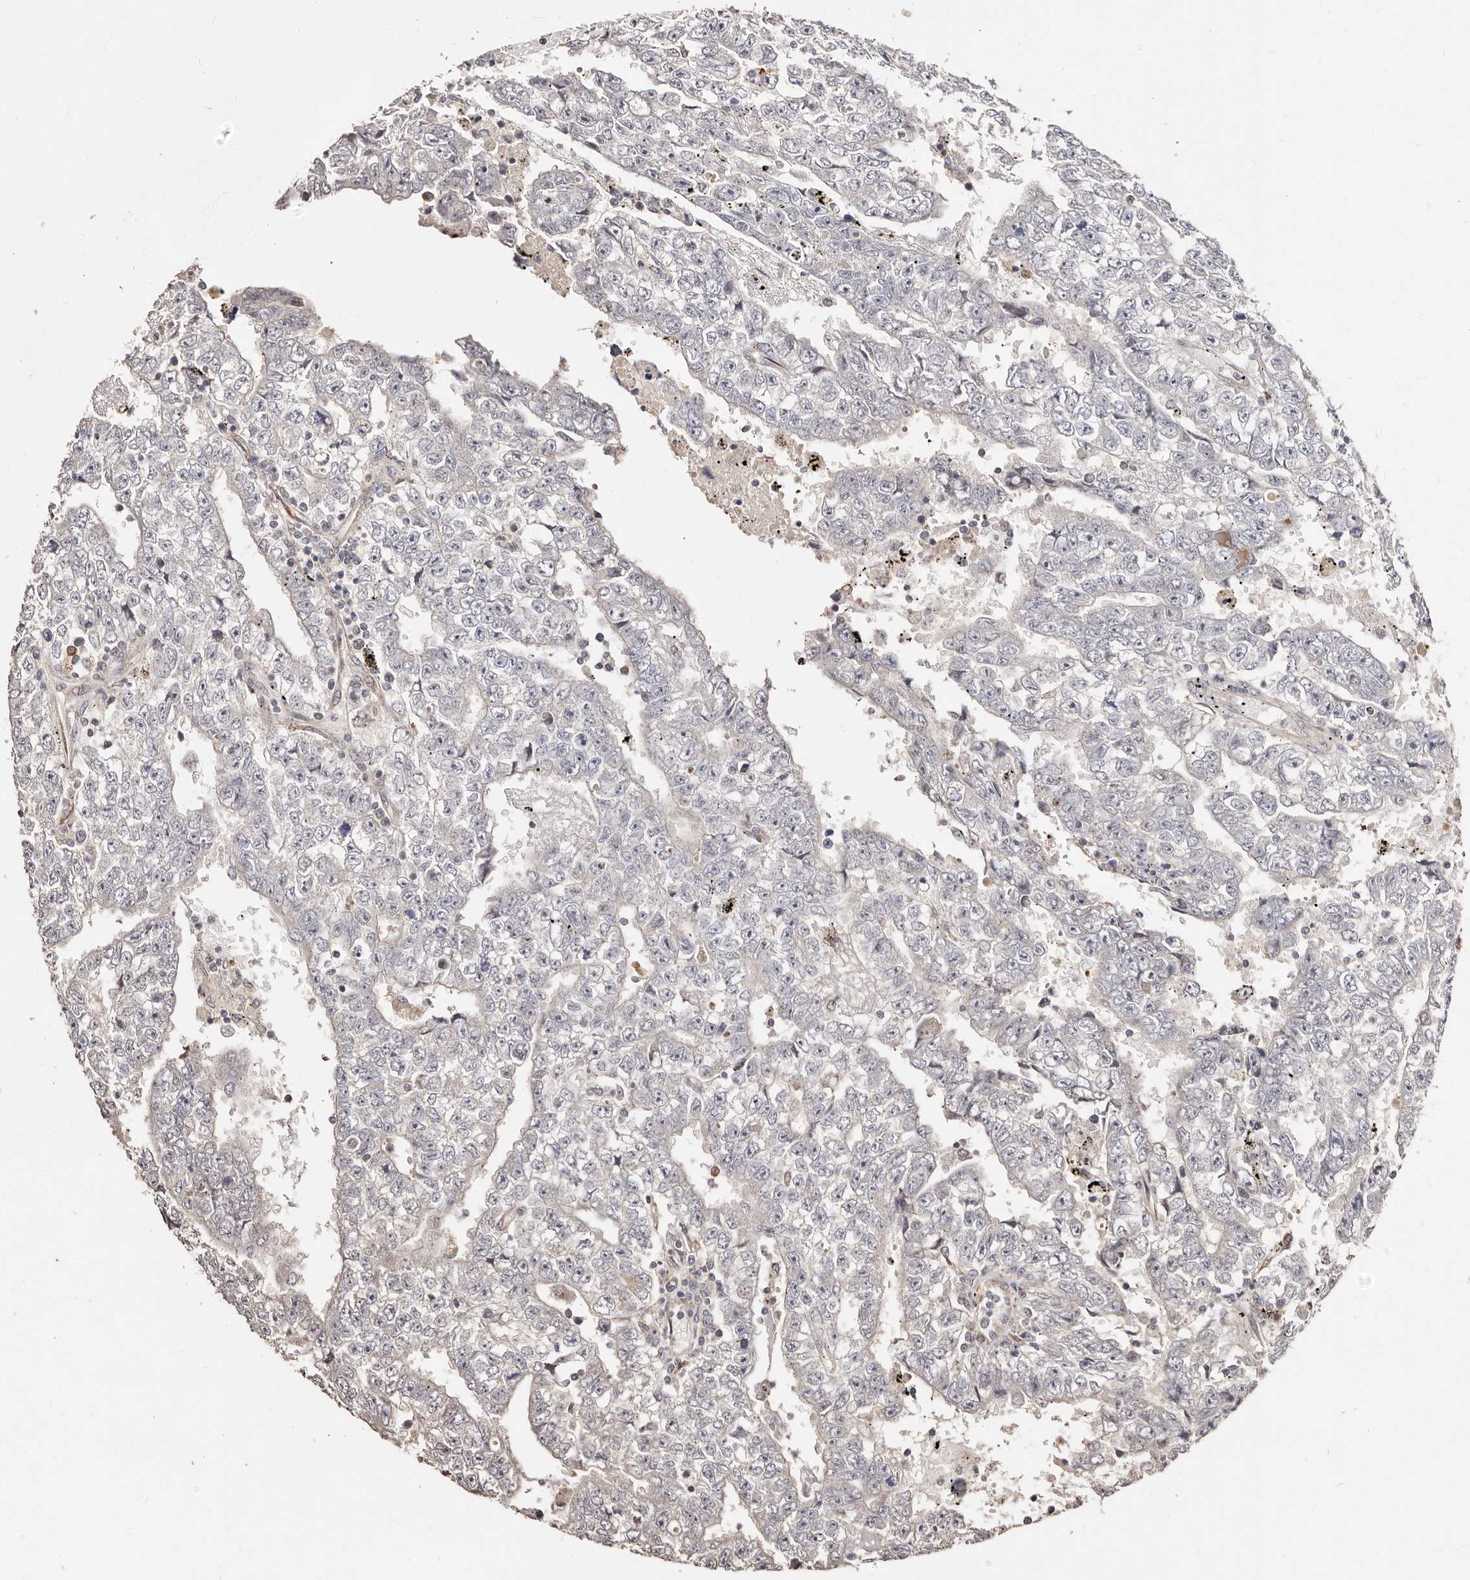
{"staining": {"intensity": "negative", "quantity": "none", "location": "none"}, "tissue": "testis cancer", "cell_type": "Tumor cells", "image_type": "cancer", "snomed": [{"axis": "morphology", "description": "Carcinoma, Embryonal, NOS"}, {"axis": "topography", "description": "Testis"}], "caption": "The histopathology image demonstrates no significant expression in tumor cells of embryonal carcinoma (testis).", "gene": "APOL6", "patient": {"sex": "male", "age": 25}}